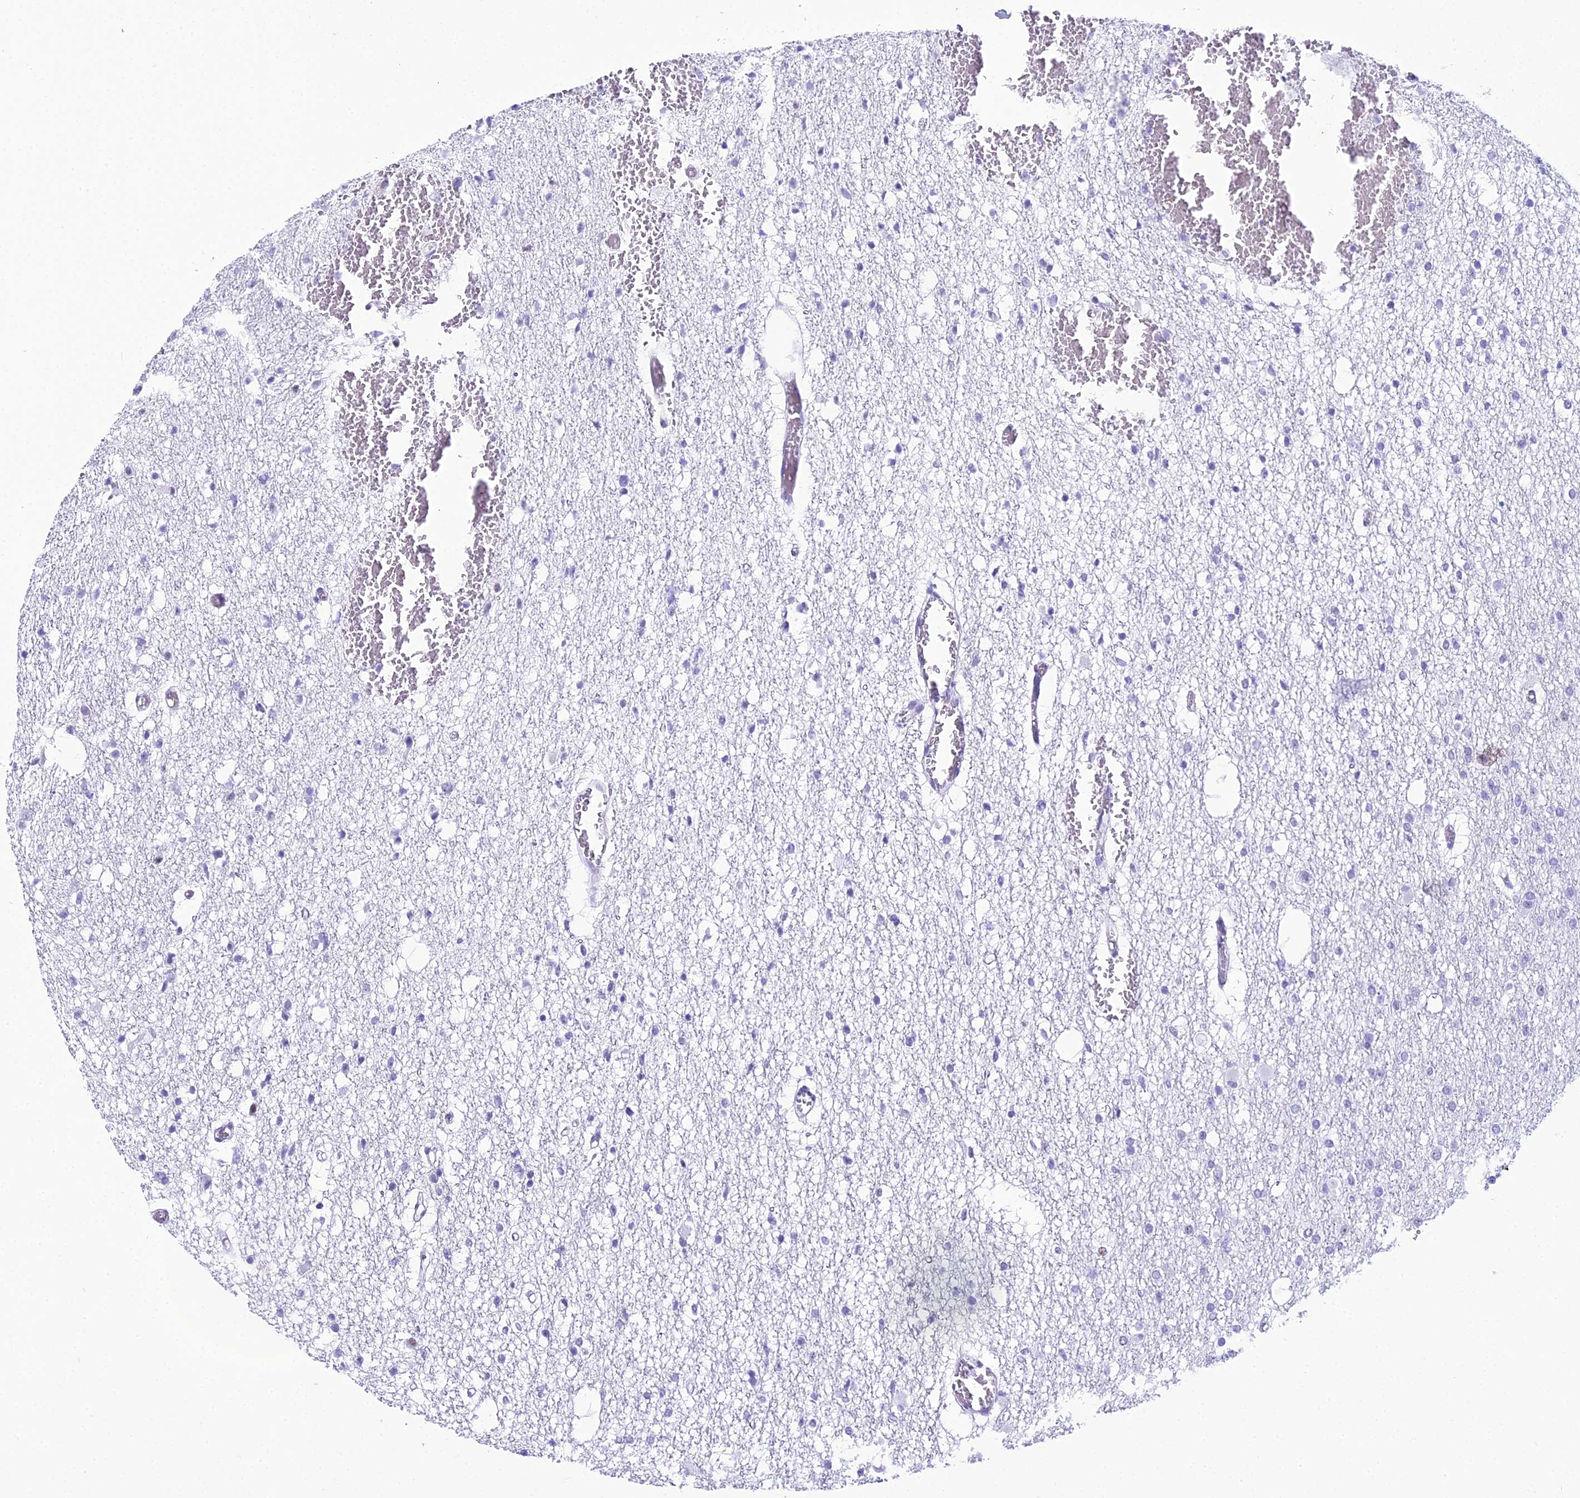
{"staining": {"intensity": "negative", "quantity": "none", "location": "none"}, "tissue": "glioma", "cell_type": "Tumor cells", "image_type": "cancer", "snomed": [{"axis": "morphology", "description": "Glioma, malignant, Low grade"}, {"axis": "topography", "description": "Brain"}], "caption": "The histopathology image reveals no staining of tumor cells in glioma. The staining was performed using DAB to visualize the protein expression in brown, while the nuclei were stained in blue with hematoxylin (Magnification: 20x).", "gene": "RNPS1", "patient": {"sex": "female", "age": 22}}